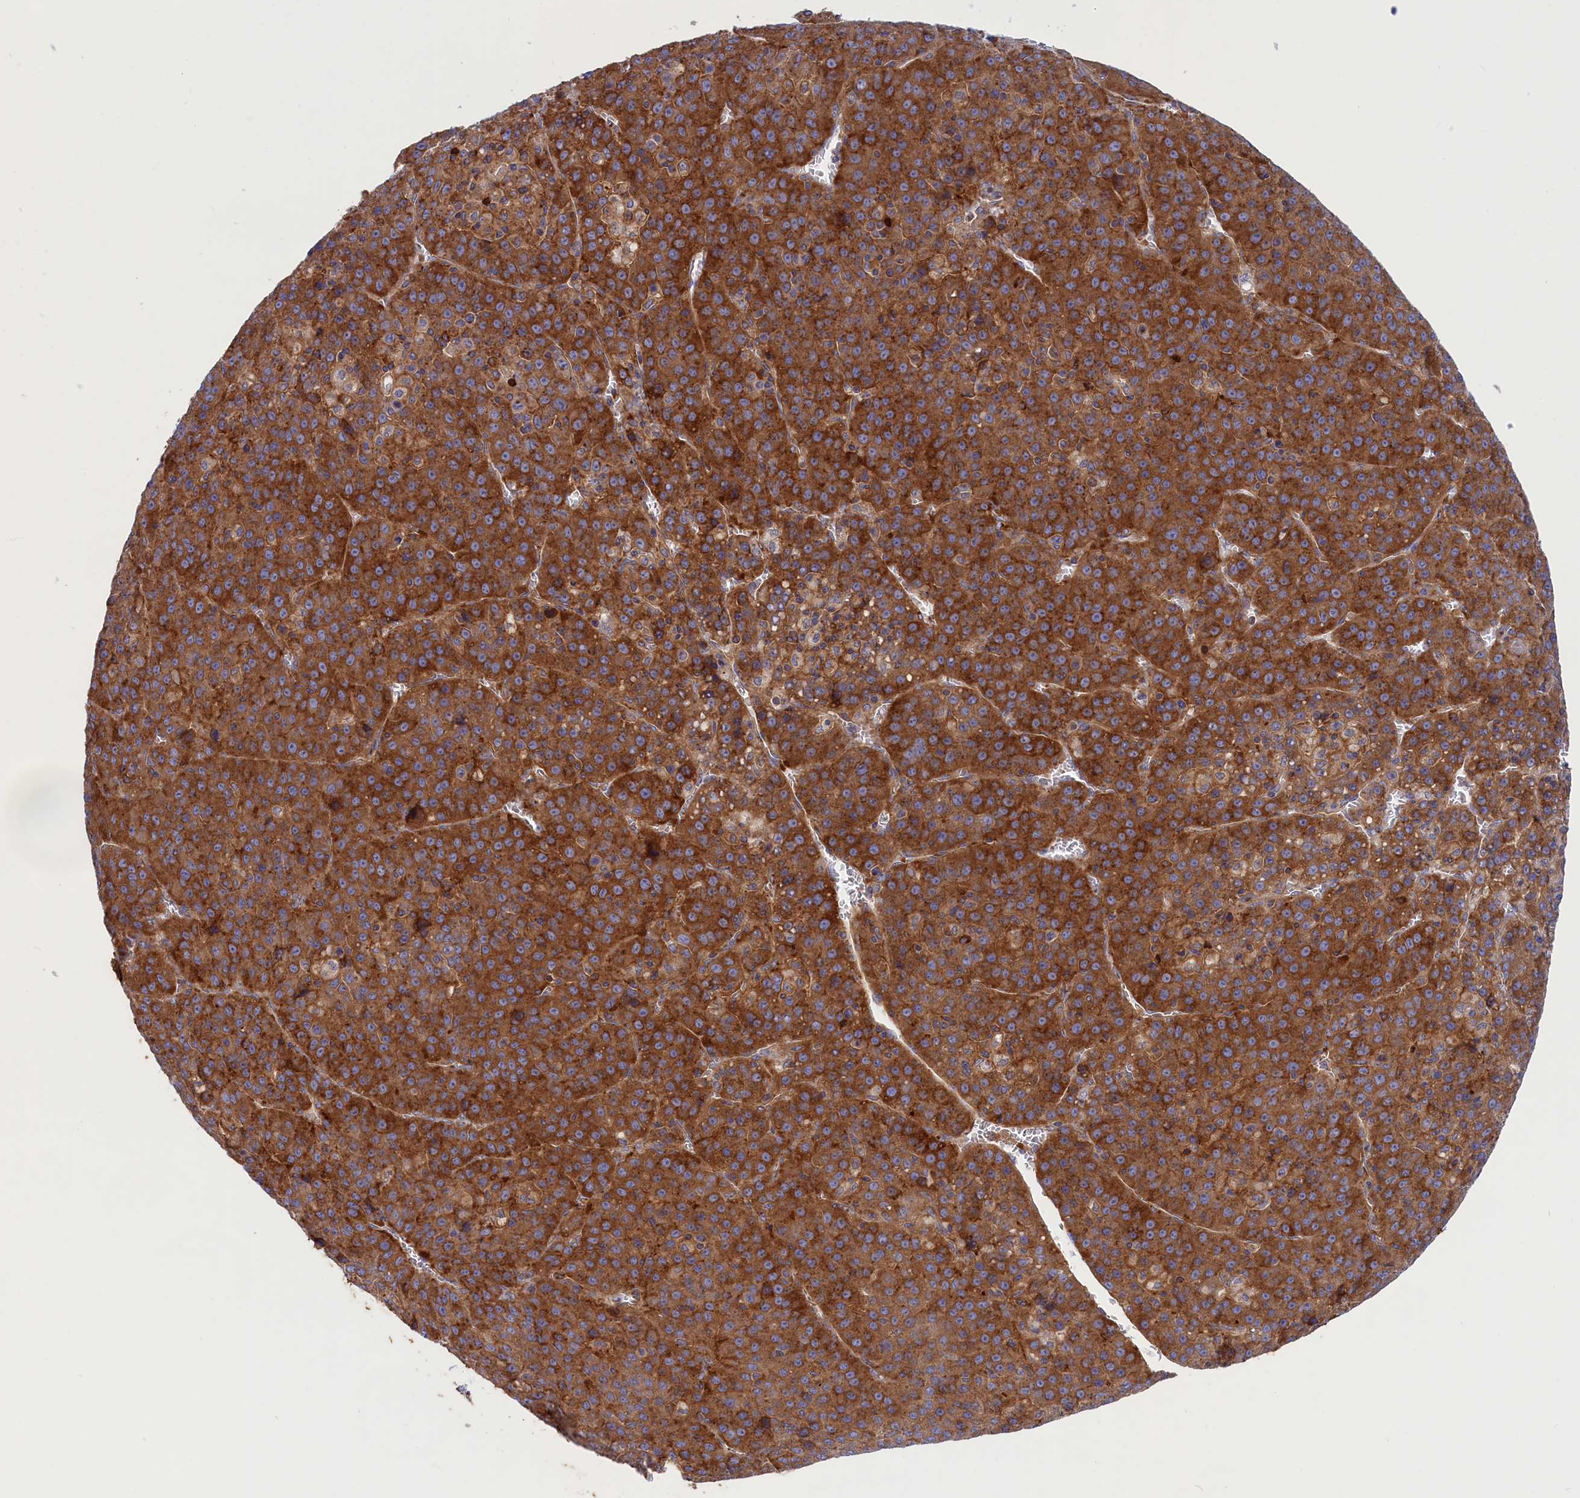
{"staining": {"intensity": "strong", "quantity": ">75%", "location": "cytoplasmic/membranous"}, "tissue": "liver cancer", "cell_type": "Tumor cells", "image_type": "cancer", "snomed": [{"axis": "morphology", "description": "Carcinoma, Hepatocellular, NOS"}, {"axis": "topography", "description": "Liver"}], "caption": "Liver cancer stained with a protein marker shows strong staining in tumor cells.", "gene": "SCAMP4", "patient": {"sex": "female", "age": 53}}